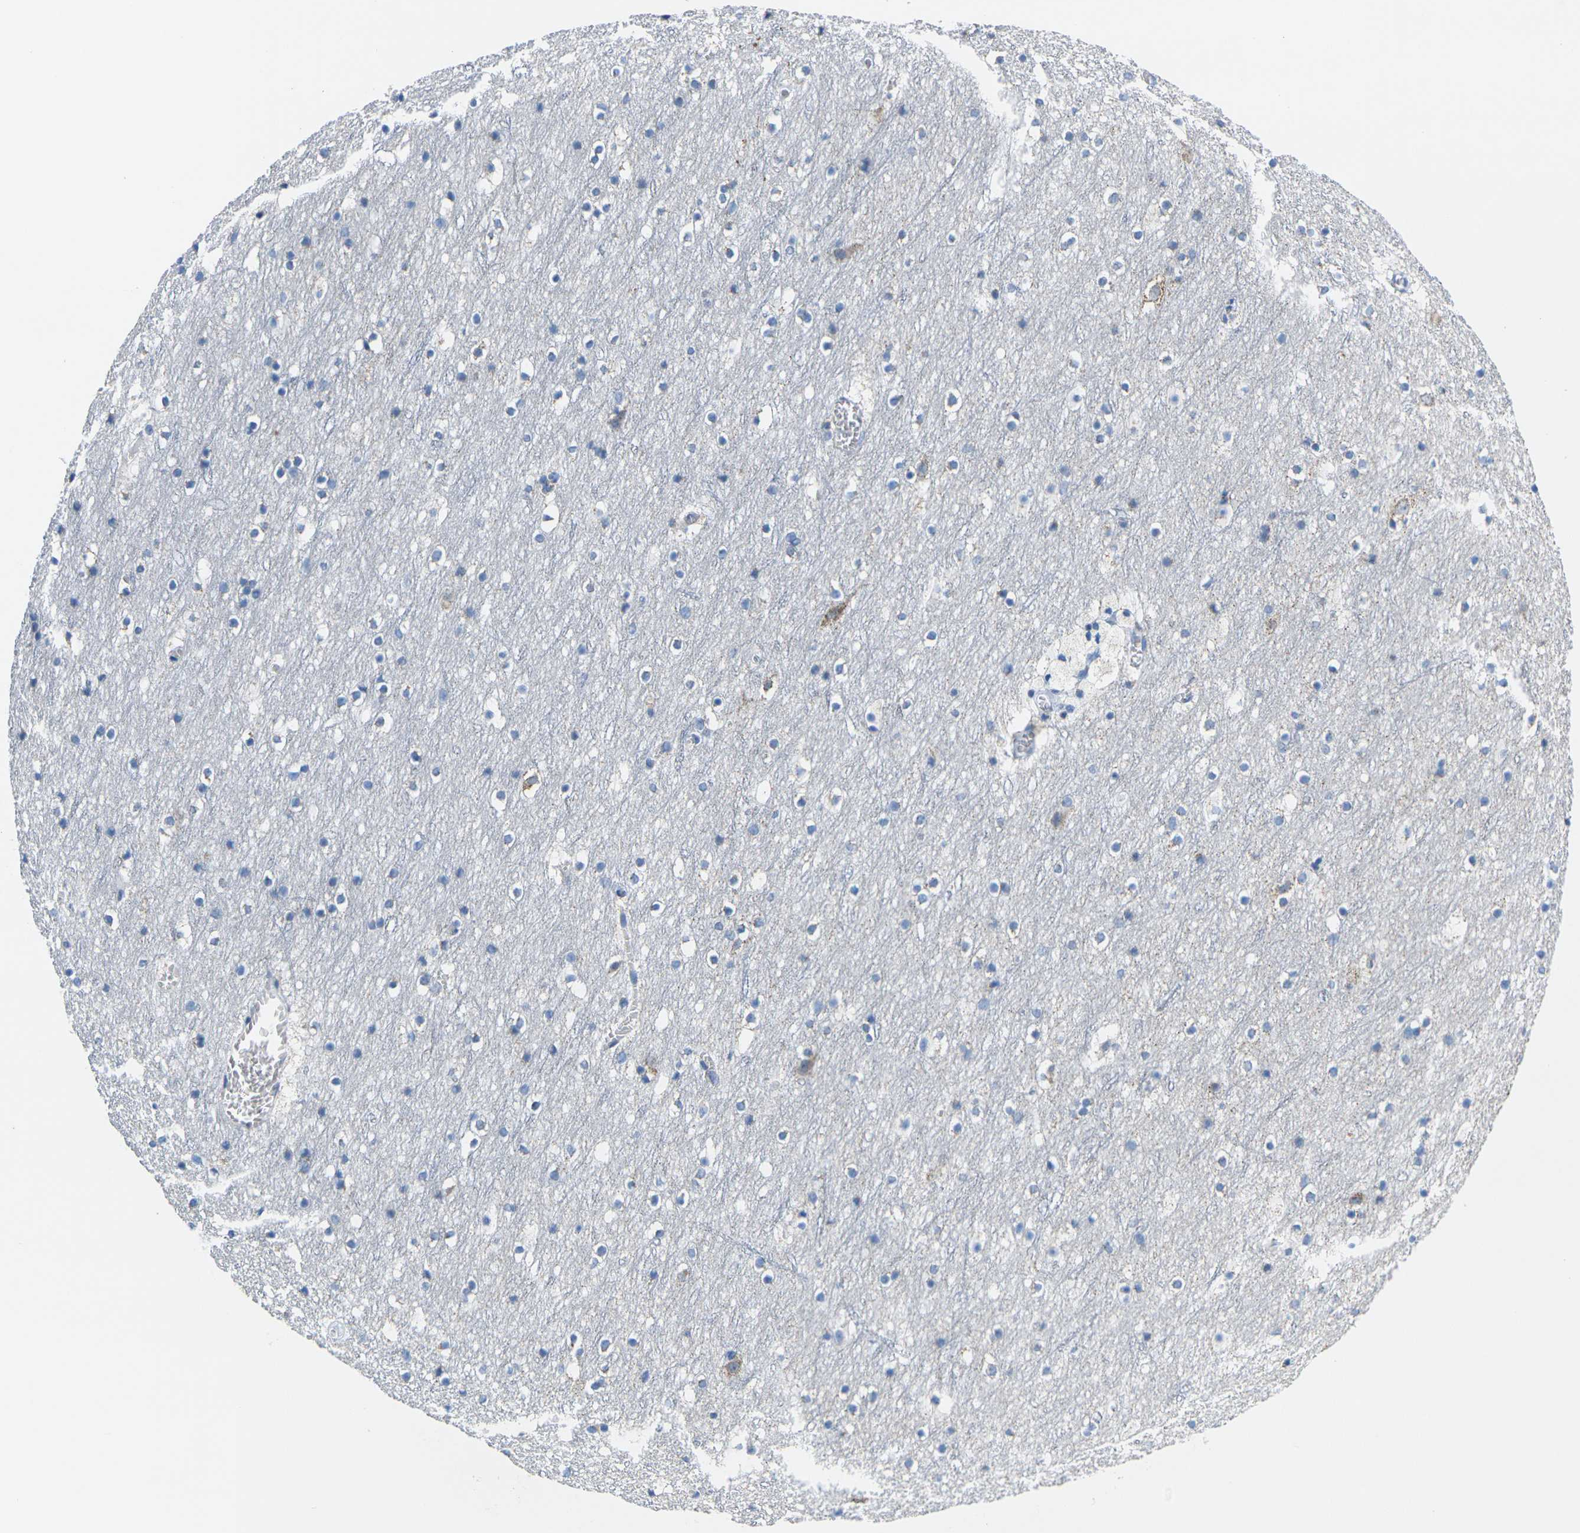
{"staining": {"intensity": "negative", "quantity": "none", "location": "none"}, "tissue": "cerebral cortex", "cell_type": "Endothelial cells", "image_type": "normal", "snomed": [{"axis": "morphology", "description": "Normal tissue, NOS"}, {"axis": "topography", "description": "Cerebral cortex"}], "caption": "A high-resolution histopathology image shows IHC staining of benign cerebral cortex, which shows no significant positivity in endothelial cells.", "gene": "TMEM204", "patient": {"sex": "male", "age": 45}}